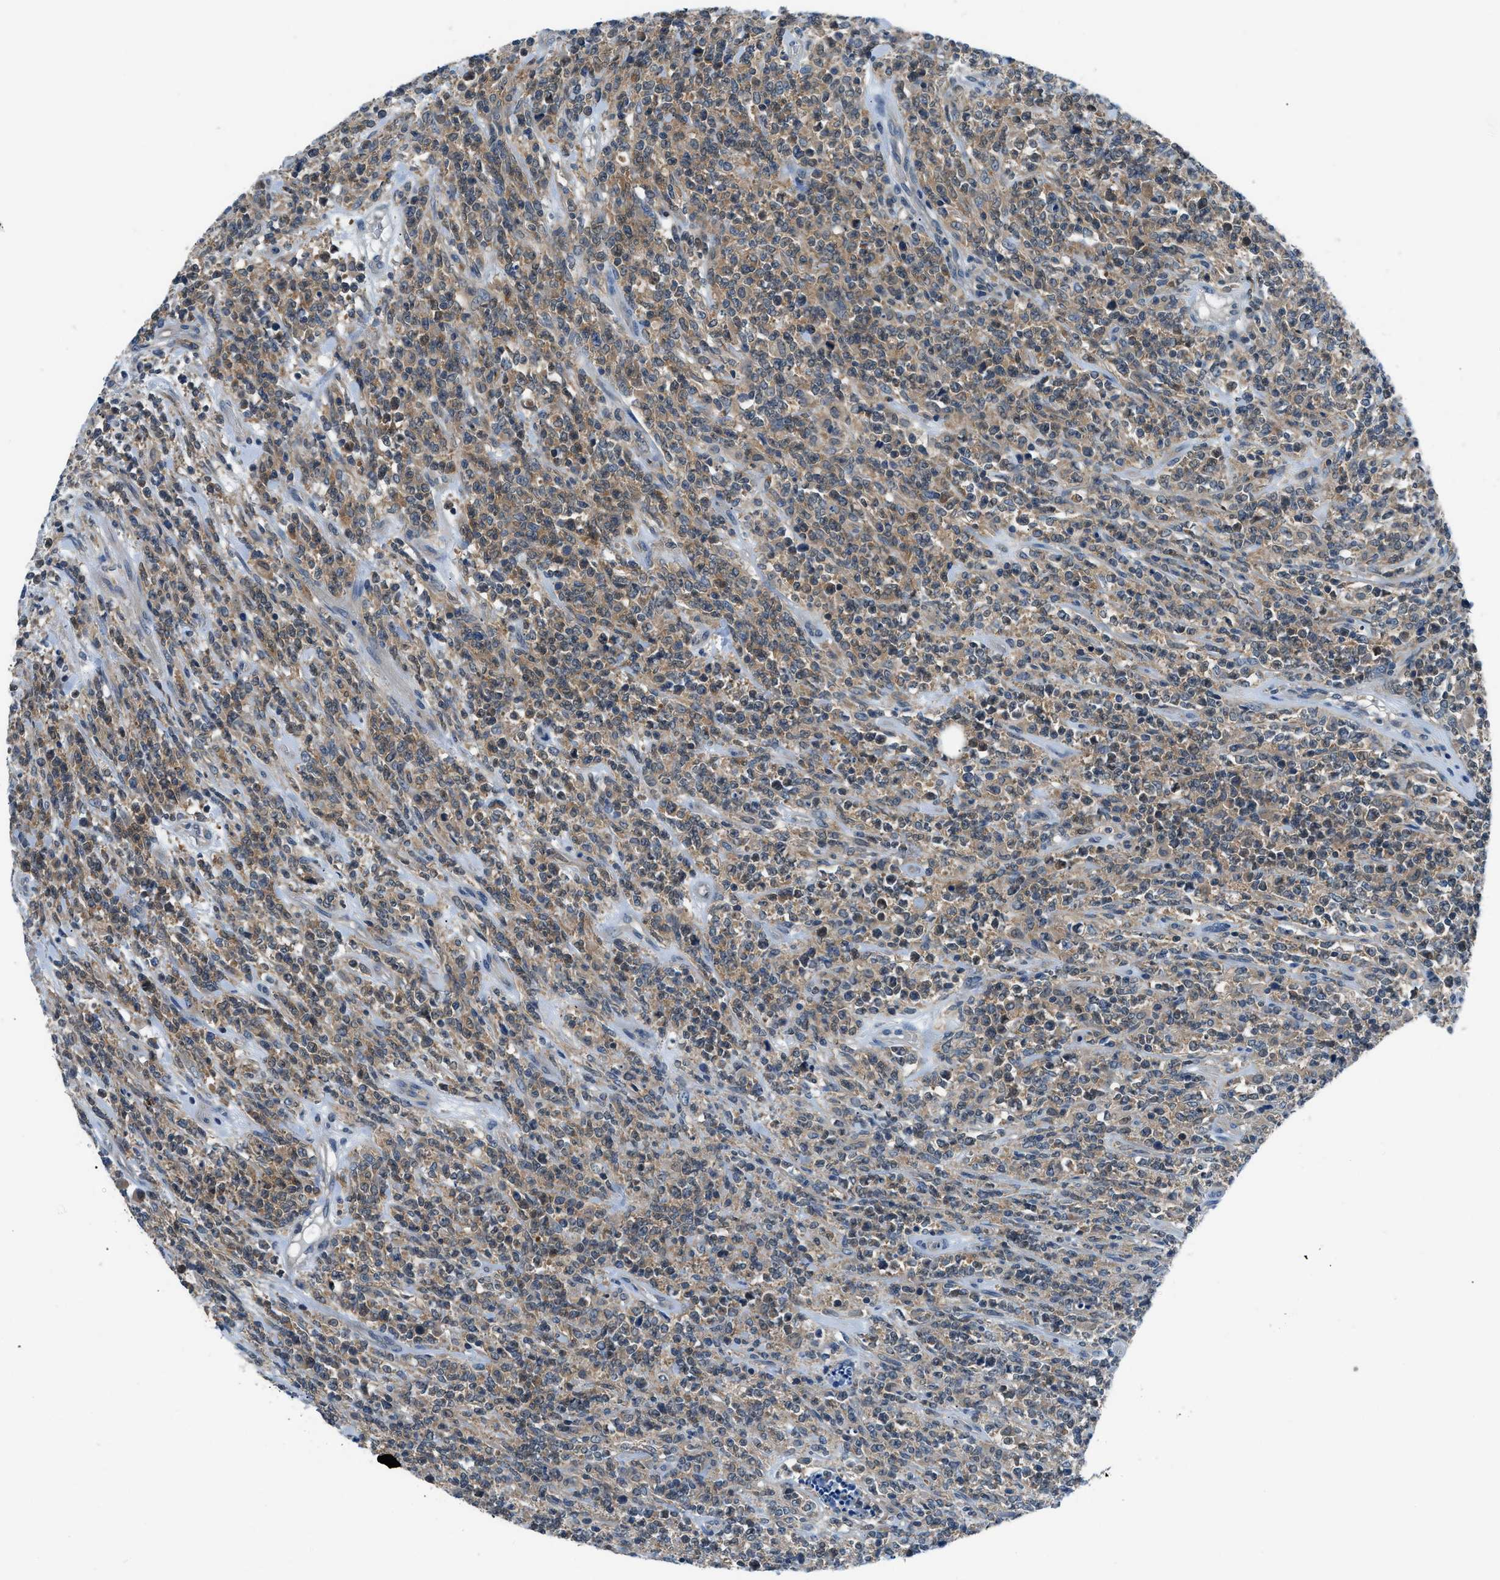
{"staining": {"intensity": "moderate", "quantity": ">75%", "location": "cytoplasmic/membranous"}, "tissue": "lymphoma", "cell_type": "Tumor cells", "image_type": "cancer", "snomed": [{"axis": "morphology", "description": "Malignant lymphoma, non-Hodgkin's type, High grade"}, {"axis": "topography", "description": "Soft tissue"}], "caption": "High-magnification brightfield microscopy of malignant lymphoma, non-Hodgkin's type (high-grade) stained with DAB (brown) and counterstained with hematoxylin (blue). tumor cells exhibit moderate cytoplasmic/membranous staining is identified in approximately>75% of cells.", "gene": "ACP1", "patient": {"sex": "male", "age": 18}}